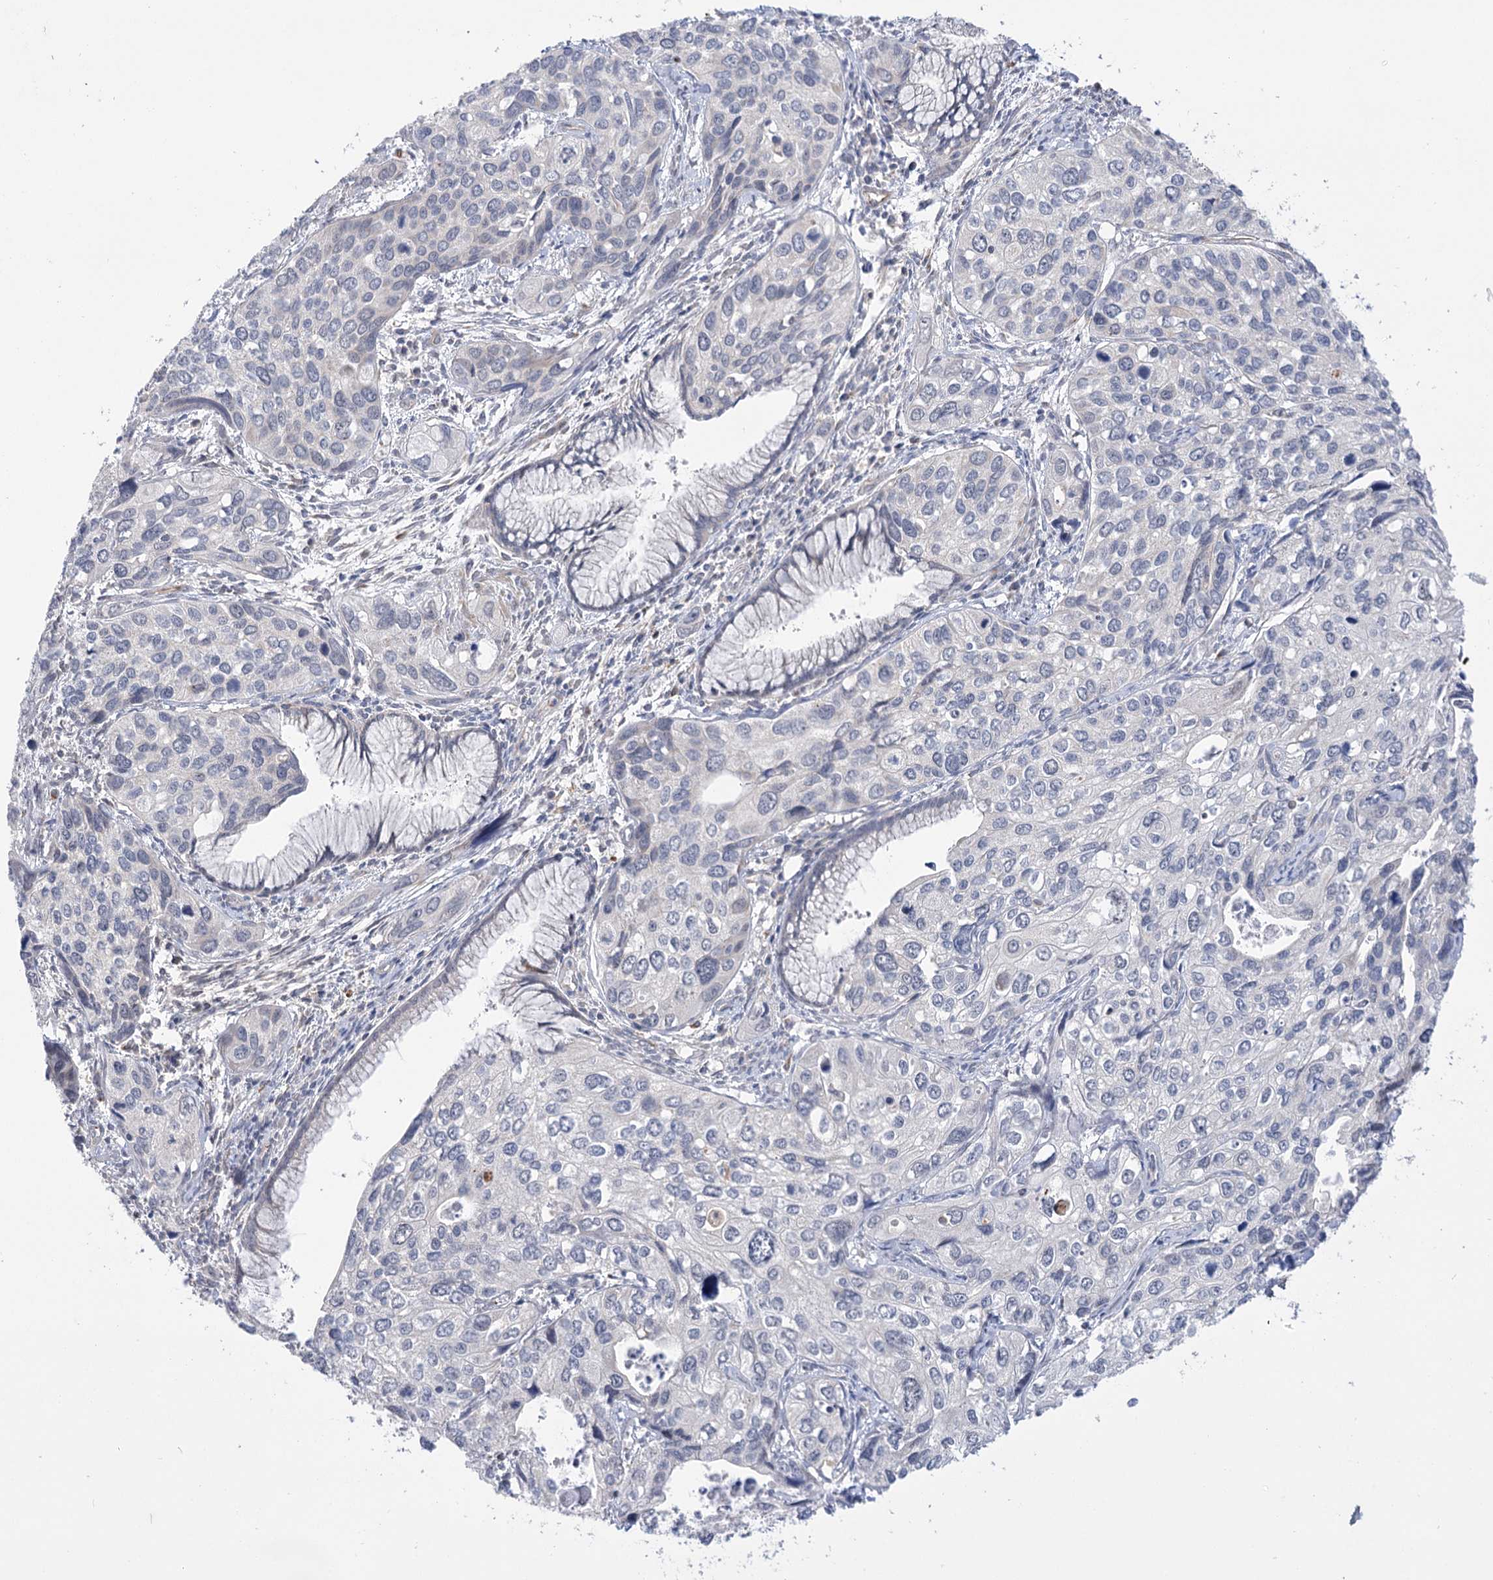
{"staining": {"intensity": "negative", "quantity": "none", "location": "none"}, "tissue": "cervical cancer", "cell_type": "Tumor cells", "image_type": "cancer", "snomed": [{"axis": "morphology", "description": "Squamous cell carcinoma, NOS"}, {"axis": "topography", "description": "Cervix"}], "caption": "Tumor cells are negative for protein expression in human cervical squamous cell carcinoma.", "gene": "ECHDC3", "patient": {"sex": "female", "age": 55}}